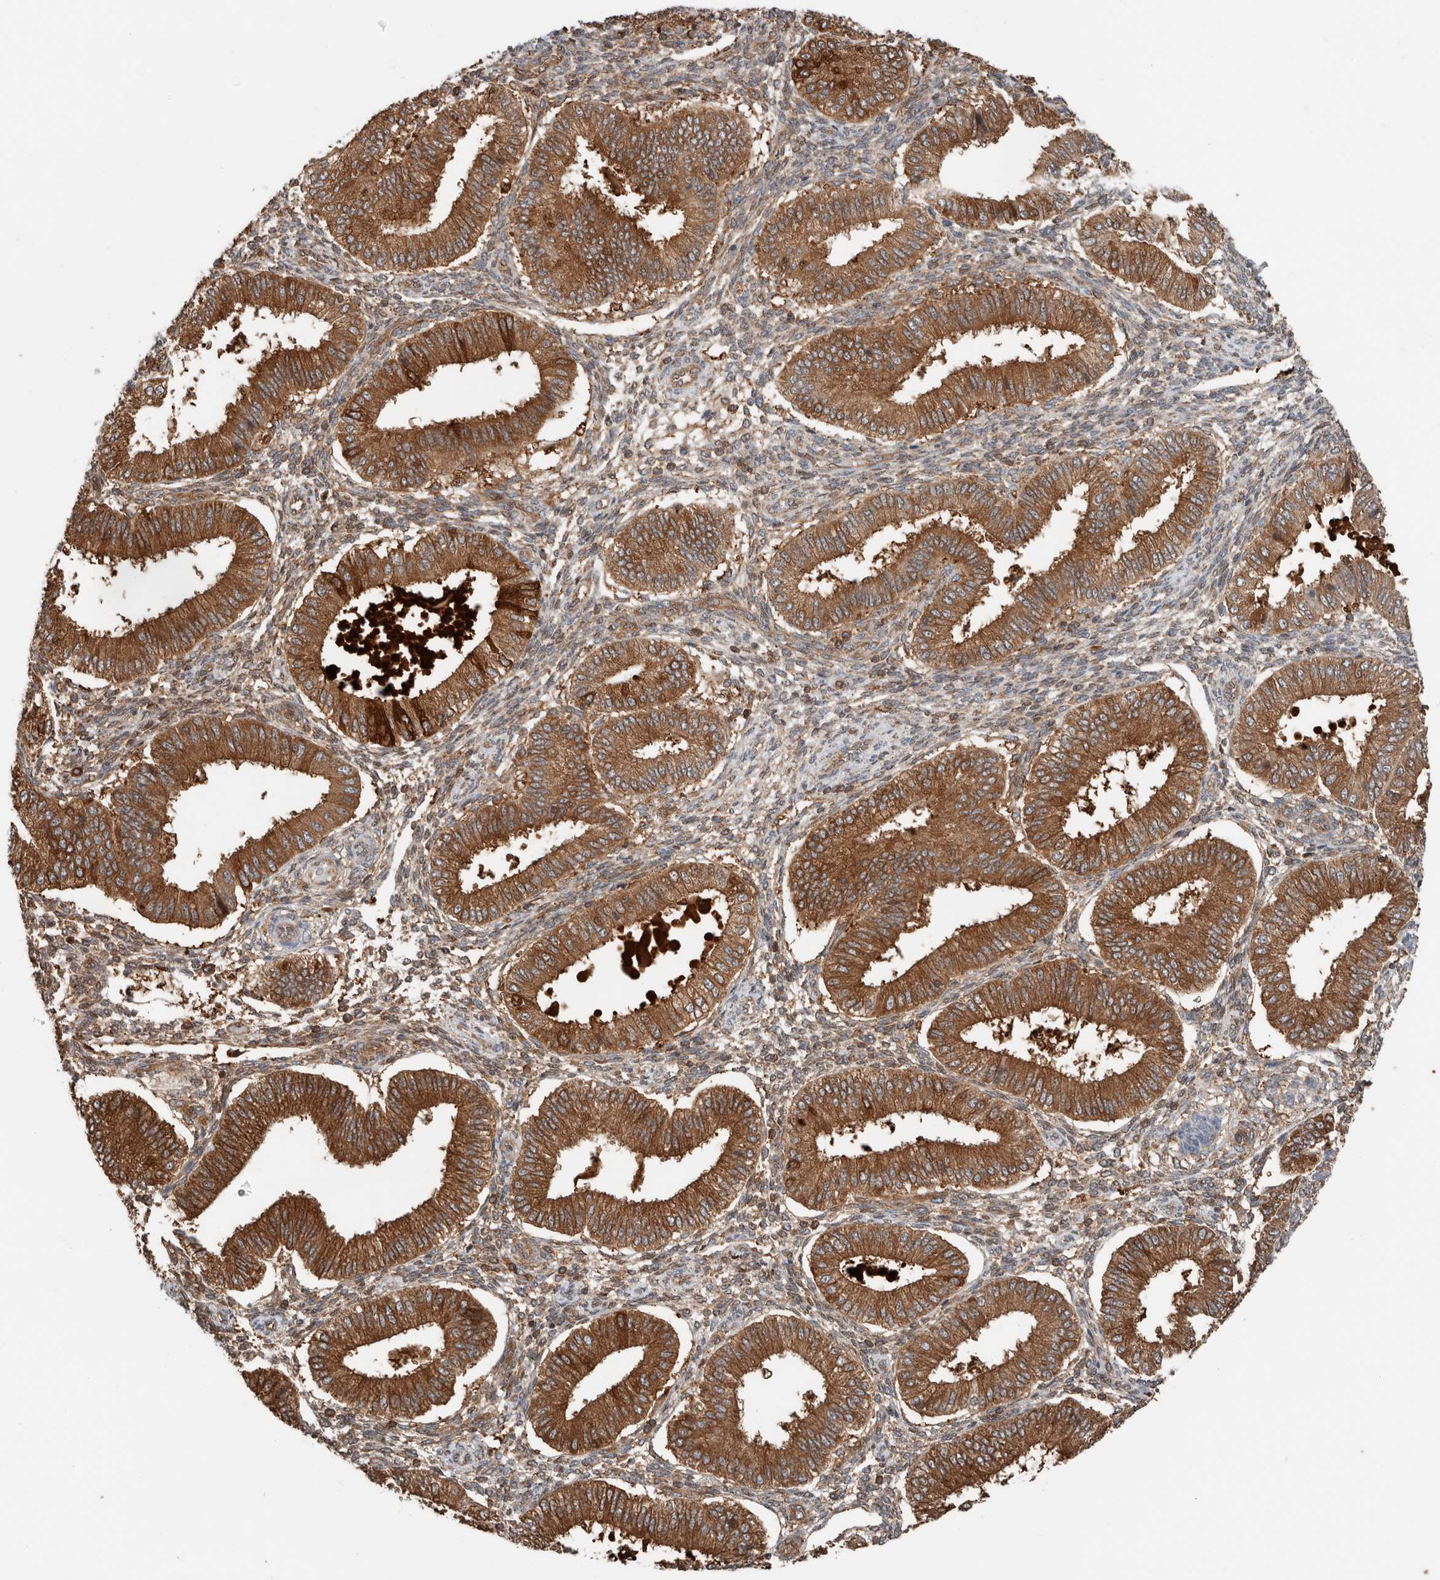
{"staining": {"intensity": "weak", "quantity": ">75%", "location": "cytoplasmic/membranous"}, "tissue": "endometrium", "cell_type": "Cells in endometrial stroma", "image_type": "normal", "snomed": [{"axis": "morphology", "description": "Normal tissue, NOS"}, {"axis": "topography", "description": "Endometrium"}], "caption": "This is a micrograph of immunohistochemistry staining of benign endometrium, which shows weak expression in the cytoplasmic/membranous of cells in endometrial stroma.", "gene": "XPNPEP1", "patient": {"sex": "female", "age": 39}}